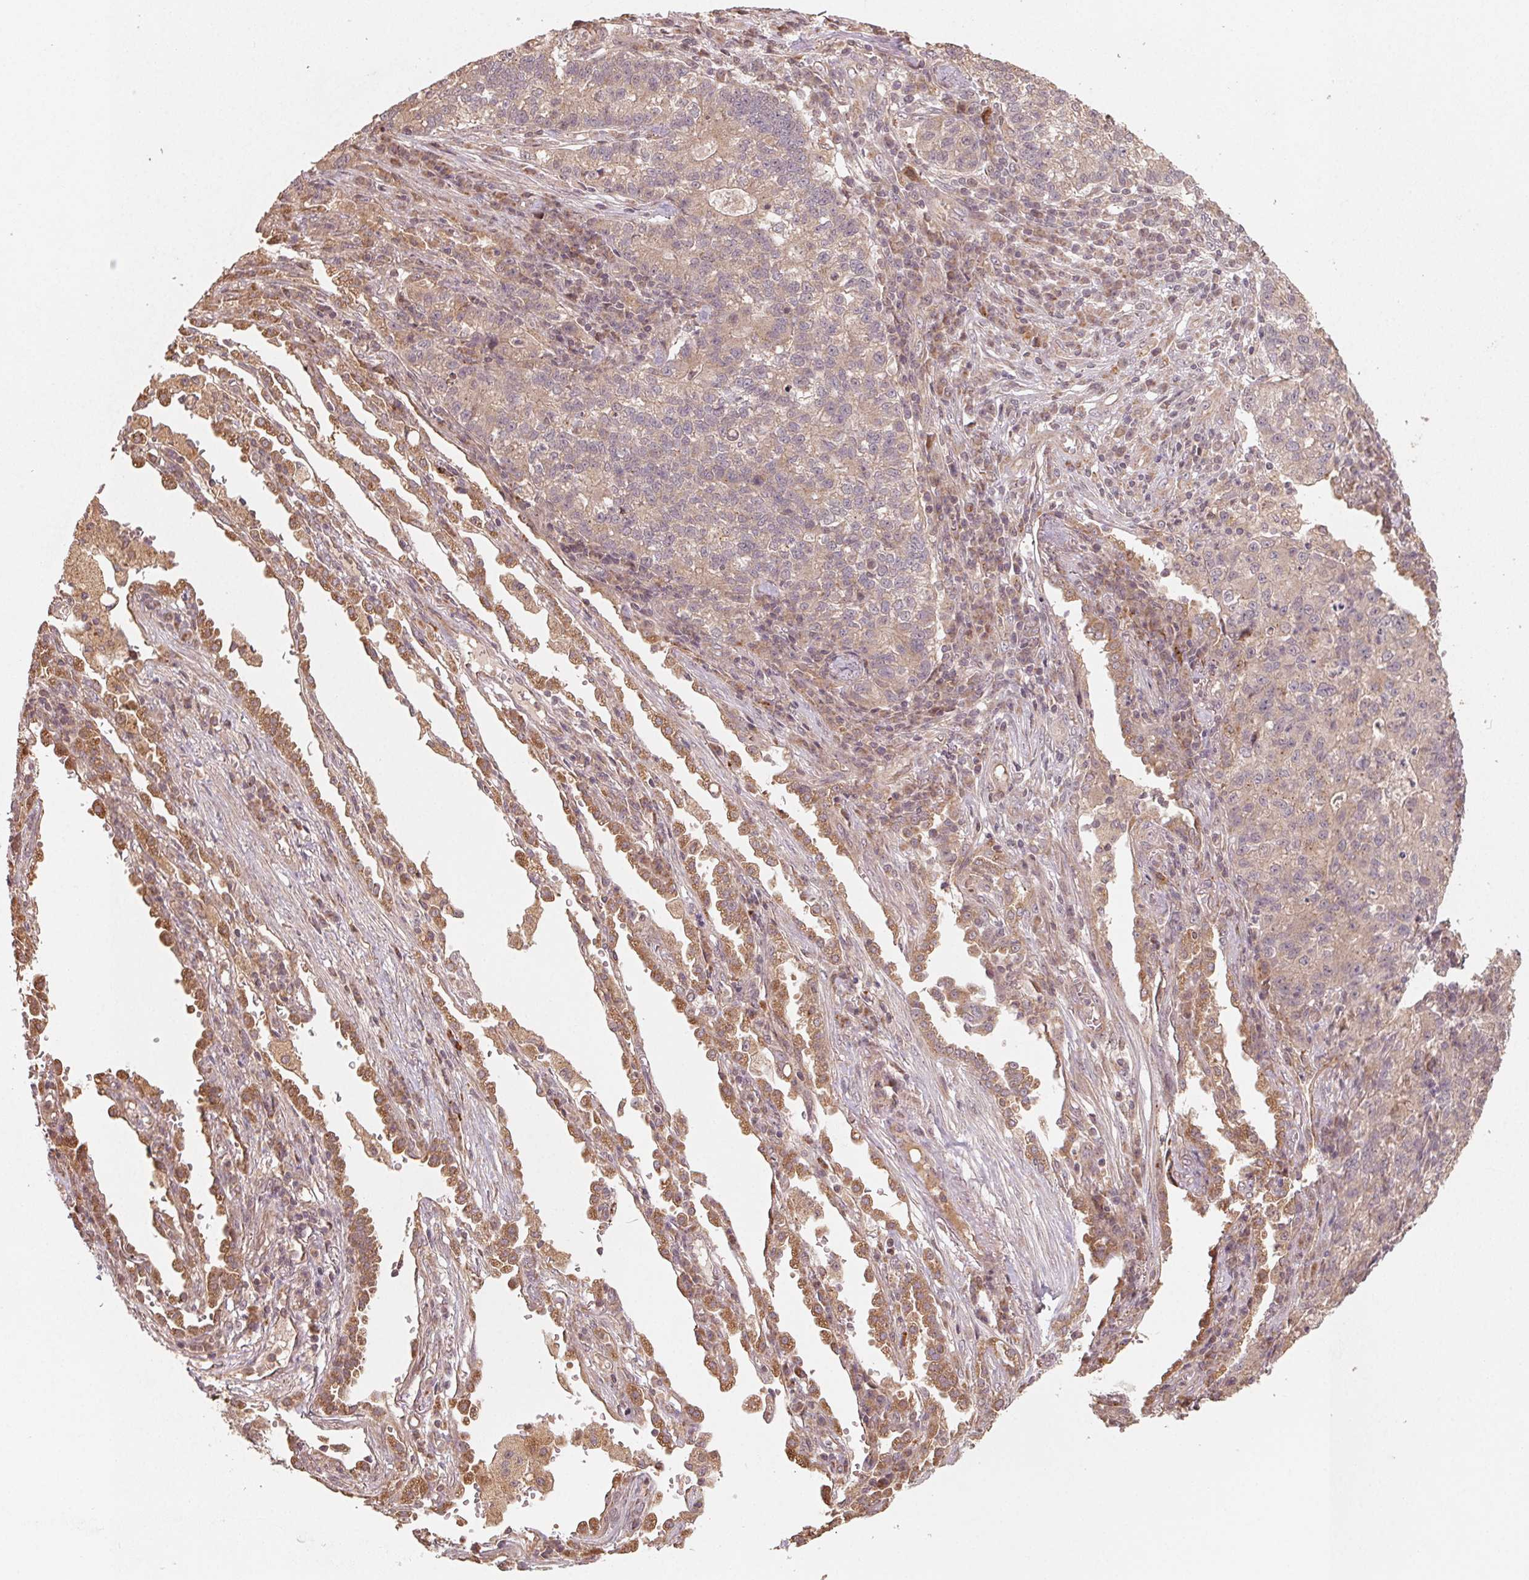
{"staining": {"intensity": "weak", "quantity": ">75%", "location": "cytoplasmic/membranous"}, "tissue": "lung cancer", "cell_type": "Tumor cells", "image_type": "cancer", "snomed": [{"axis": "morphology", "description": "Adenocarcinoma, NOS"}, {"axis": "topography", "description": "Lung"}], "caption": "Human adenocarcinoma (lung) stained with a protein marker reveals weak staining in tumor cells.", "gene": "WBP2", "patient": {"sex": "male", "age": 57}}